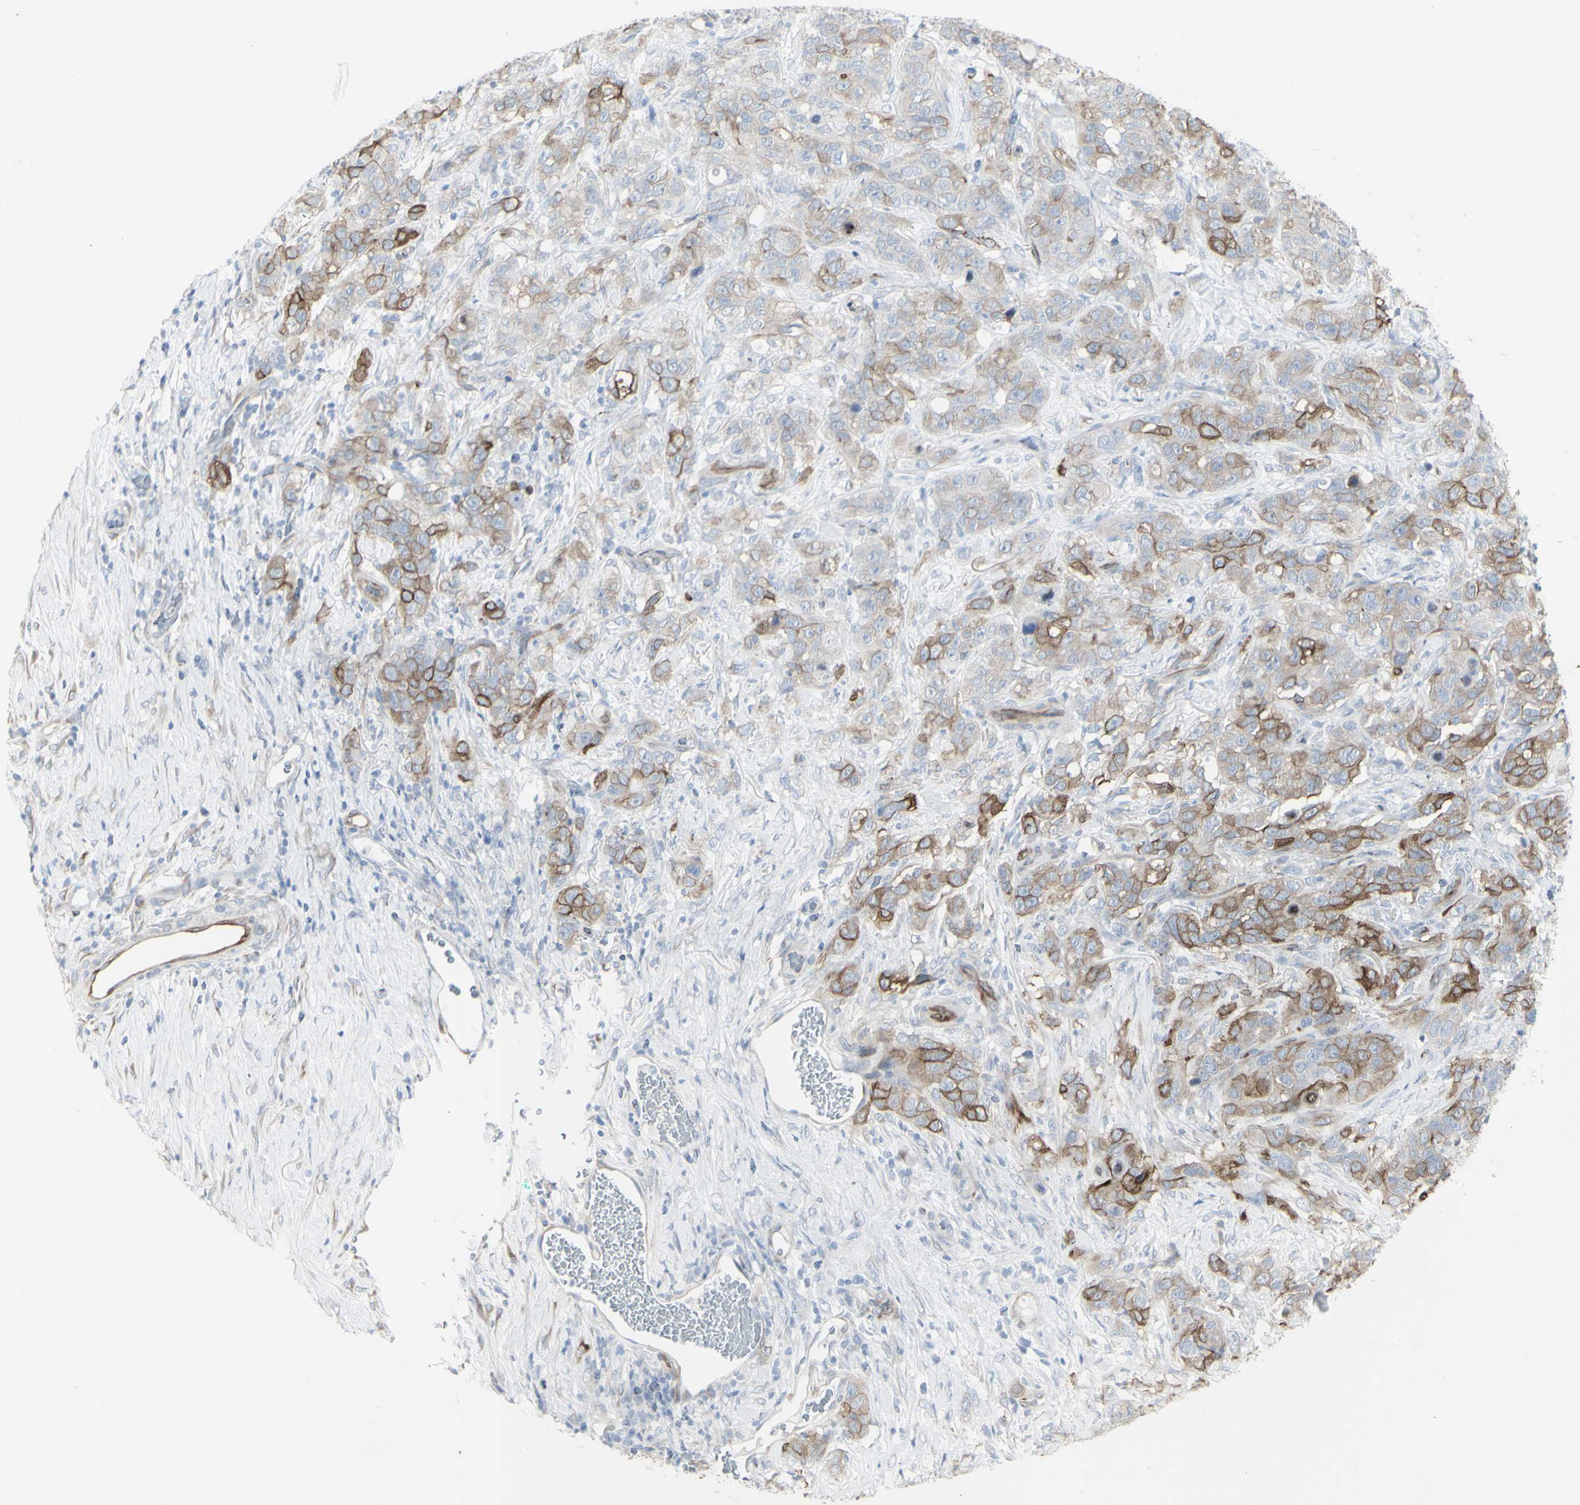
{"staining": {"intensity": "weak", "quantity": "25%-75%", "location": "cytoplasmic/membranous"}, "tissue": "stomach cancer", "cell_type": "Tumor cells", "image_type": "cancer", "snomed": [{"axis": "morphology", "description": "Adenocarcinoma, NOS"}, {"axis": "topography", "description": "Stomach"}], "caption": "An immunohistochemistry (IHC) photomicrograph of neoplastic tissue is shown. Protein staining in brown shows weak cytoplasmic/membranous positivity in stomach cancer (adenocarcinoma) within tumor cells.", "gene": "ENSG00000198211", "patient": {"sex": "male", "age": 48}}